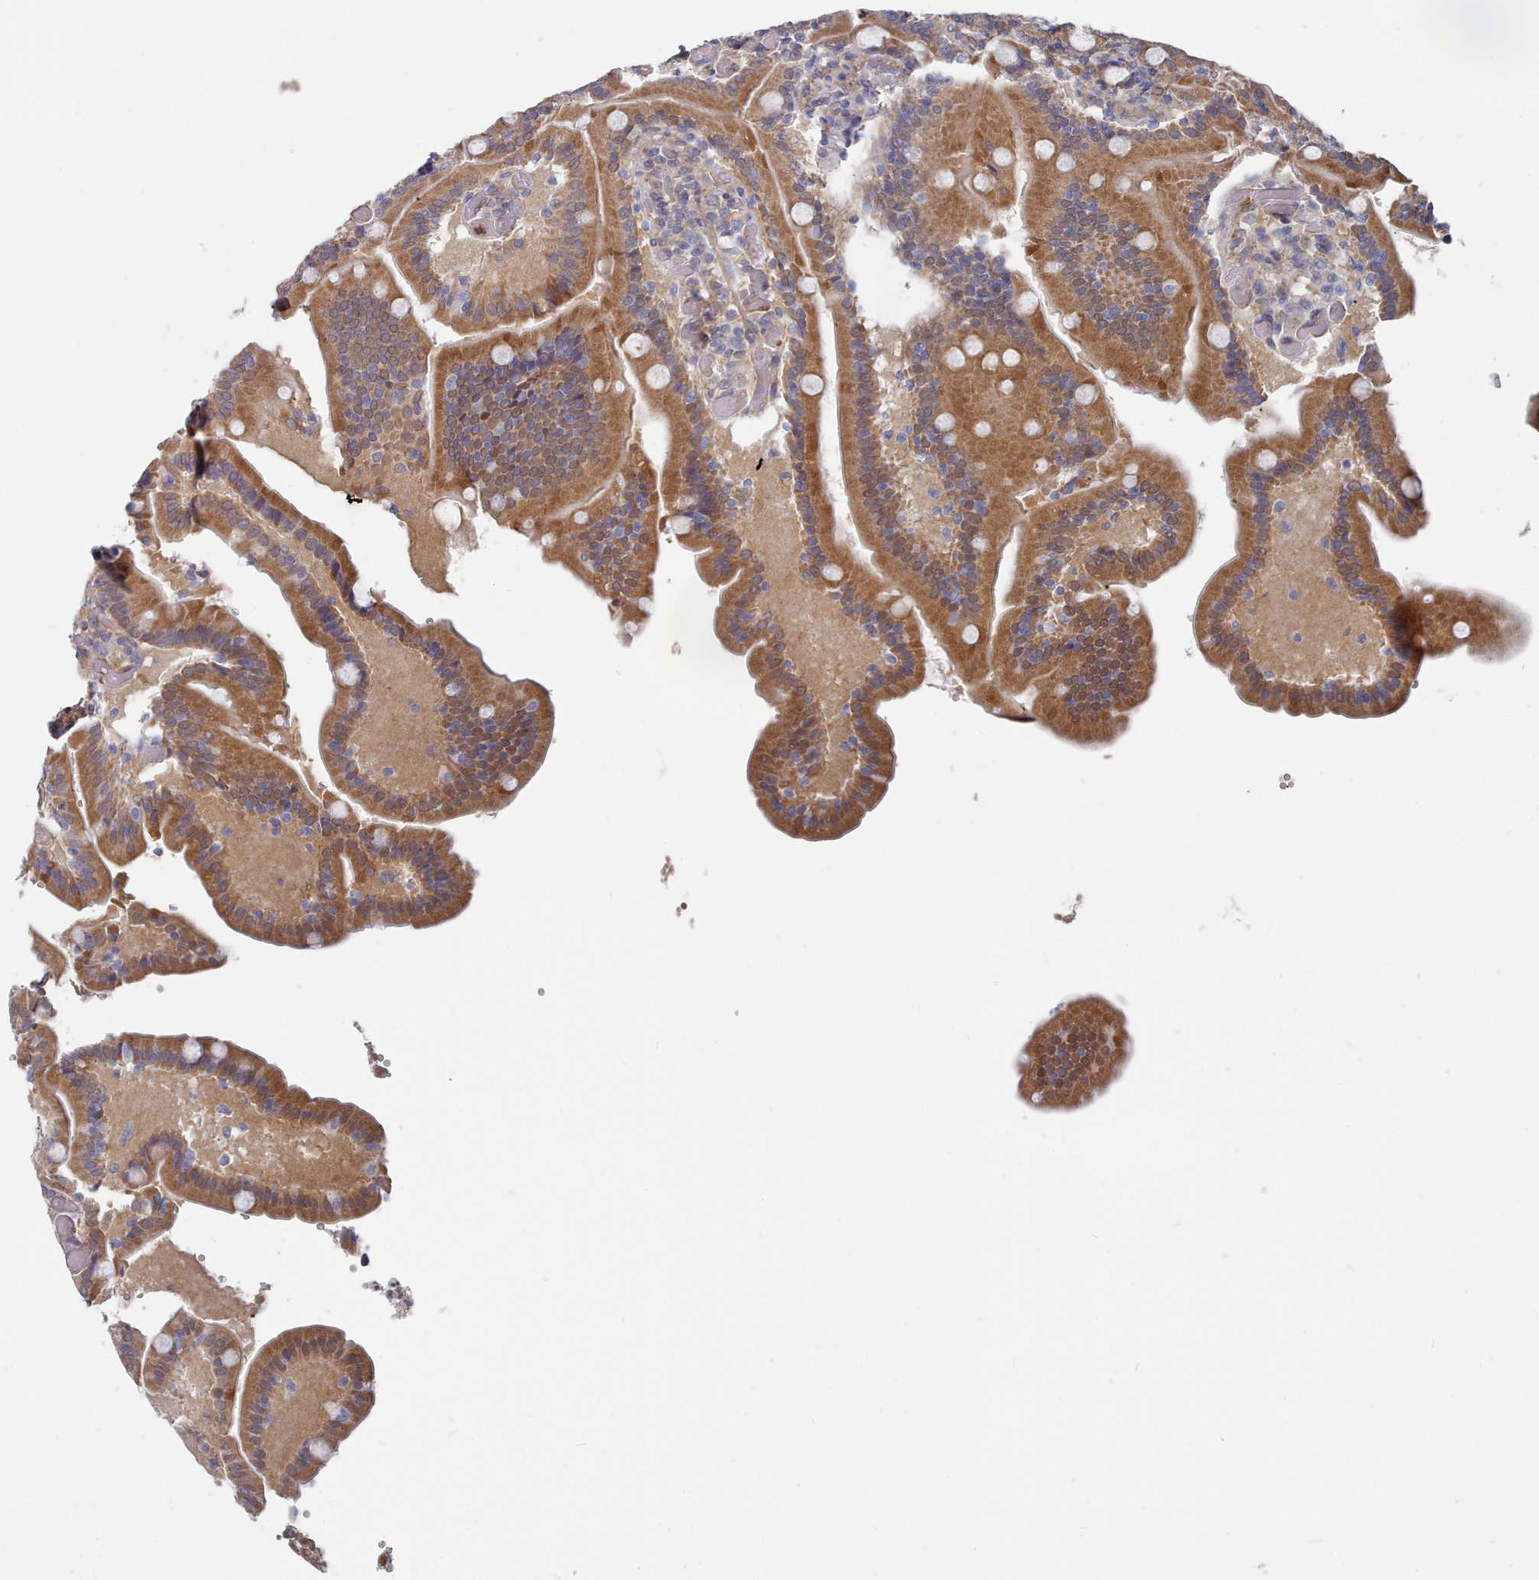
{"staining": {"intensity": "moderate", "quantity": ">75%", "location": "cytoplasmic/membranous"}, "tissue": "duodenum", "cell_type": "Glandular cells", "image_type": "normal", "snomed": [{"axis": "morphology", "description": "Normal tissue, NOS"}, {"axis": "topography", "description": "Duodenum"}], "caption": "The photomicrograph displays staining of benign duodenum, revealing moderate cytoplasmic/membranous protein expression (brown color) within glandular cells.", "gene": "G6PC1", "patient": {"sex": "female", "age": 62}}